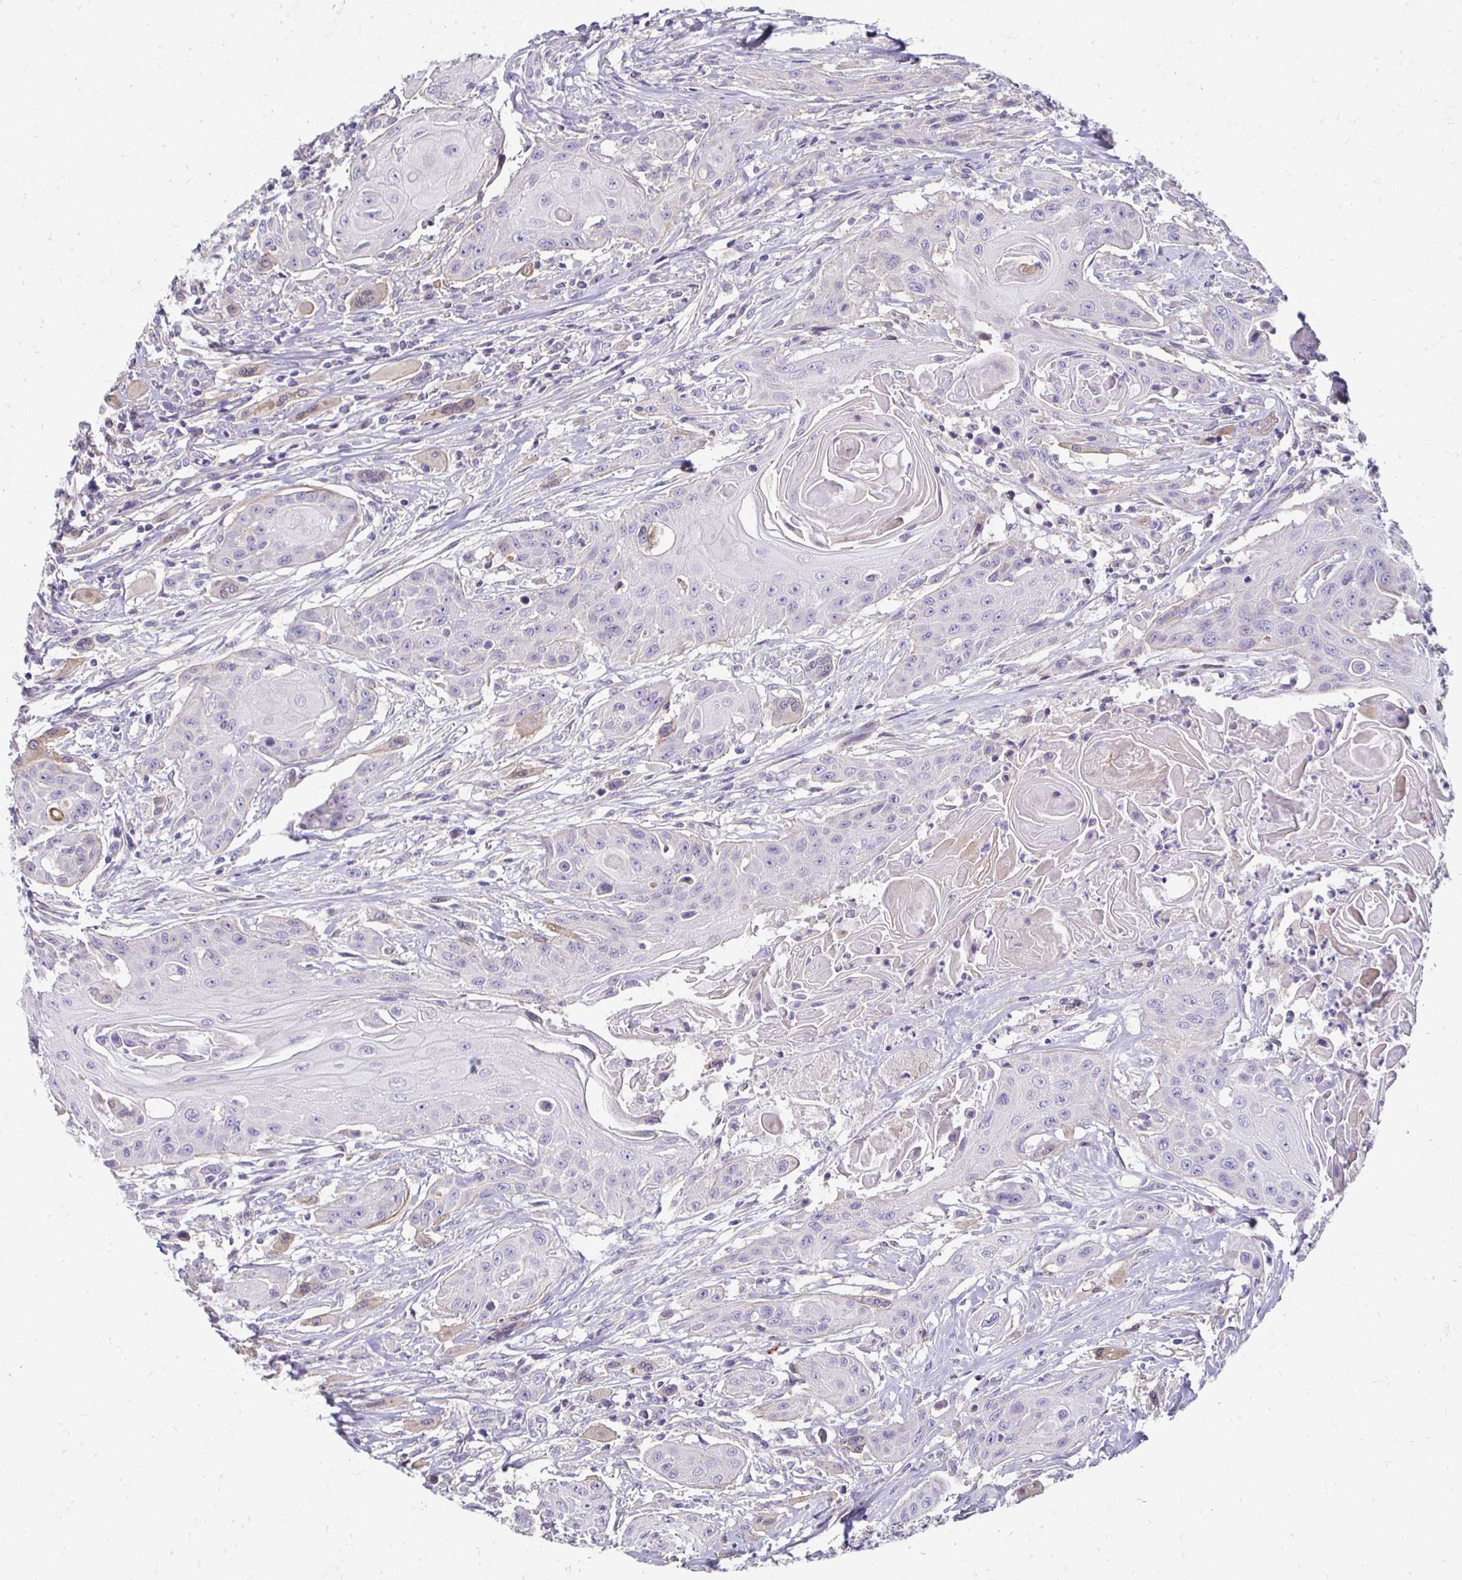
{"staining": {"intensity": "negative", "quantity": "none", "location": "none"}, "tissue": "head and neck cancer", "cell_type": "Tumor cells", "image_type": "cancer", "snomed": [{"axis": "morphology", "description": "Squamous cell carcinoma, NOS"}, {"axis": "topography", "description": "Oral tissue"}, {"axis": "topography", "description": "Head-Neck"}, {"axis": "topography", "description": "Neck, NOS"}], "caption": "There is no significant positivity in tumor cells of squamous cell carcinoma (head and neck).", "gene": "AKAP6", "patient": {"sex": "female", "age": 55}}